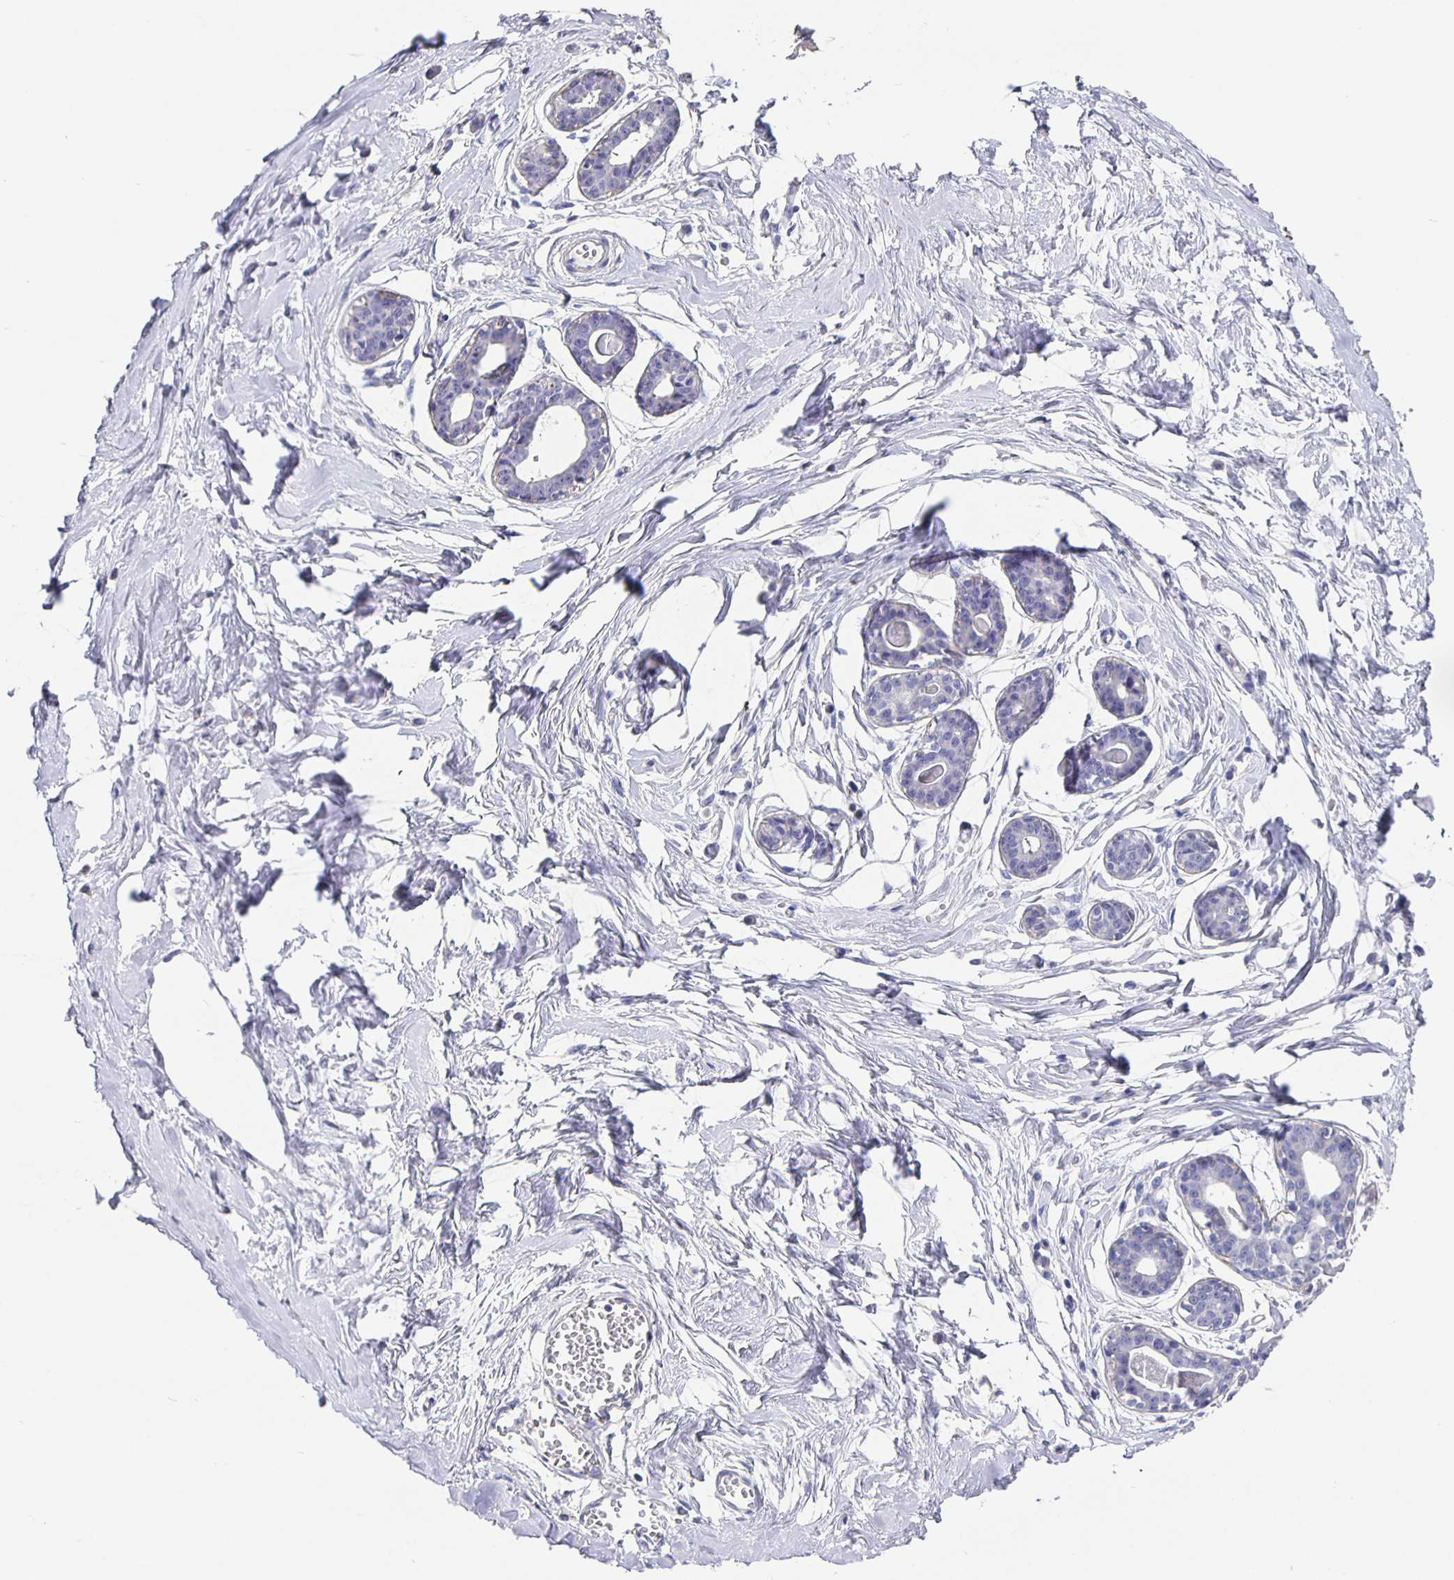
{"staining": {"intensity": "negative", "quantity": "none", "location": "none"}, "tissue": "breast", "cell_type": "Adipocytes", "image_type": "normal", "snomed": [{"axis": "morphology", "description": "Normal tissue, NOS"}, {"axis": "topography", "description": "Breast"}], "caption": "IHC image of normal breast: human breast stained with DAB (3,3'-diaminobenzidine) exhibits no significant protein positivity in adipocytes. (DAB (3,3'-diaminobenzidine) IHC, high magnification).", "gene": "CFAP74", "patient": {"sex": "female", "age": 45}}